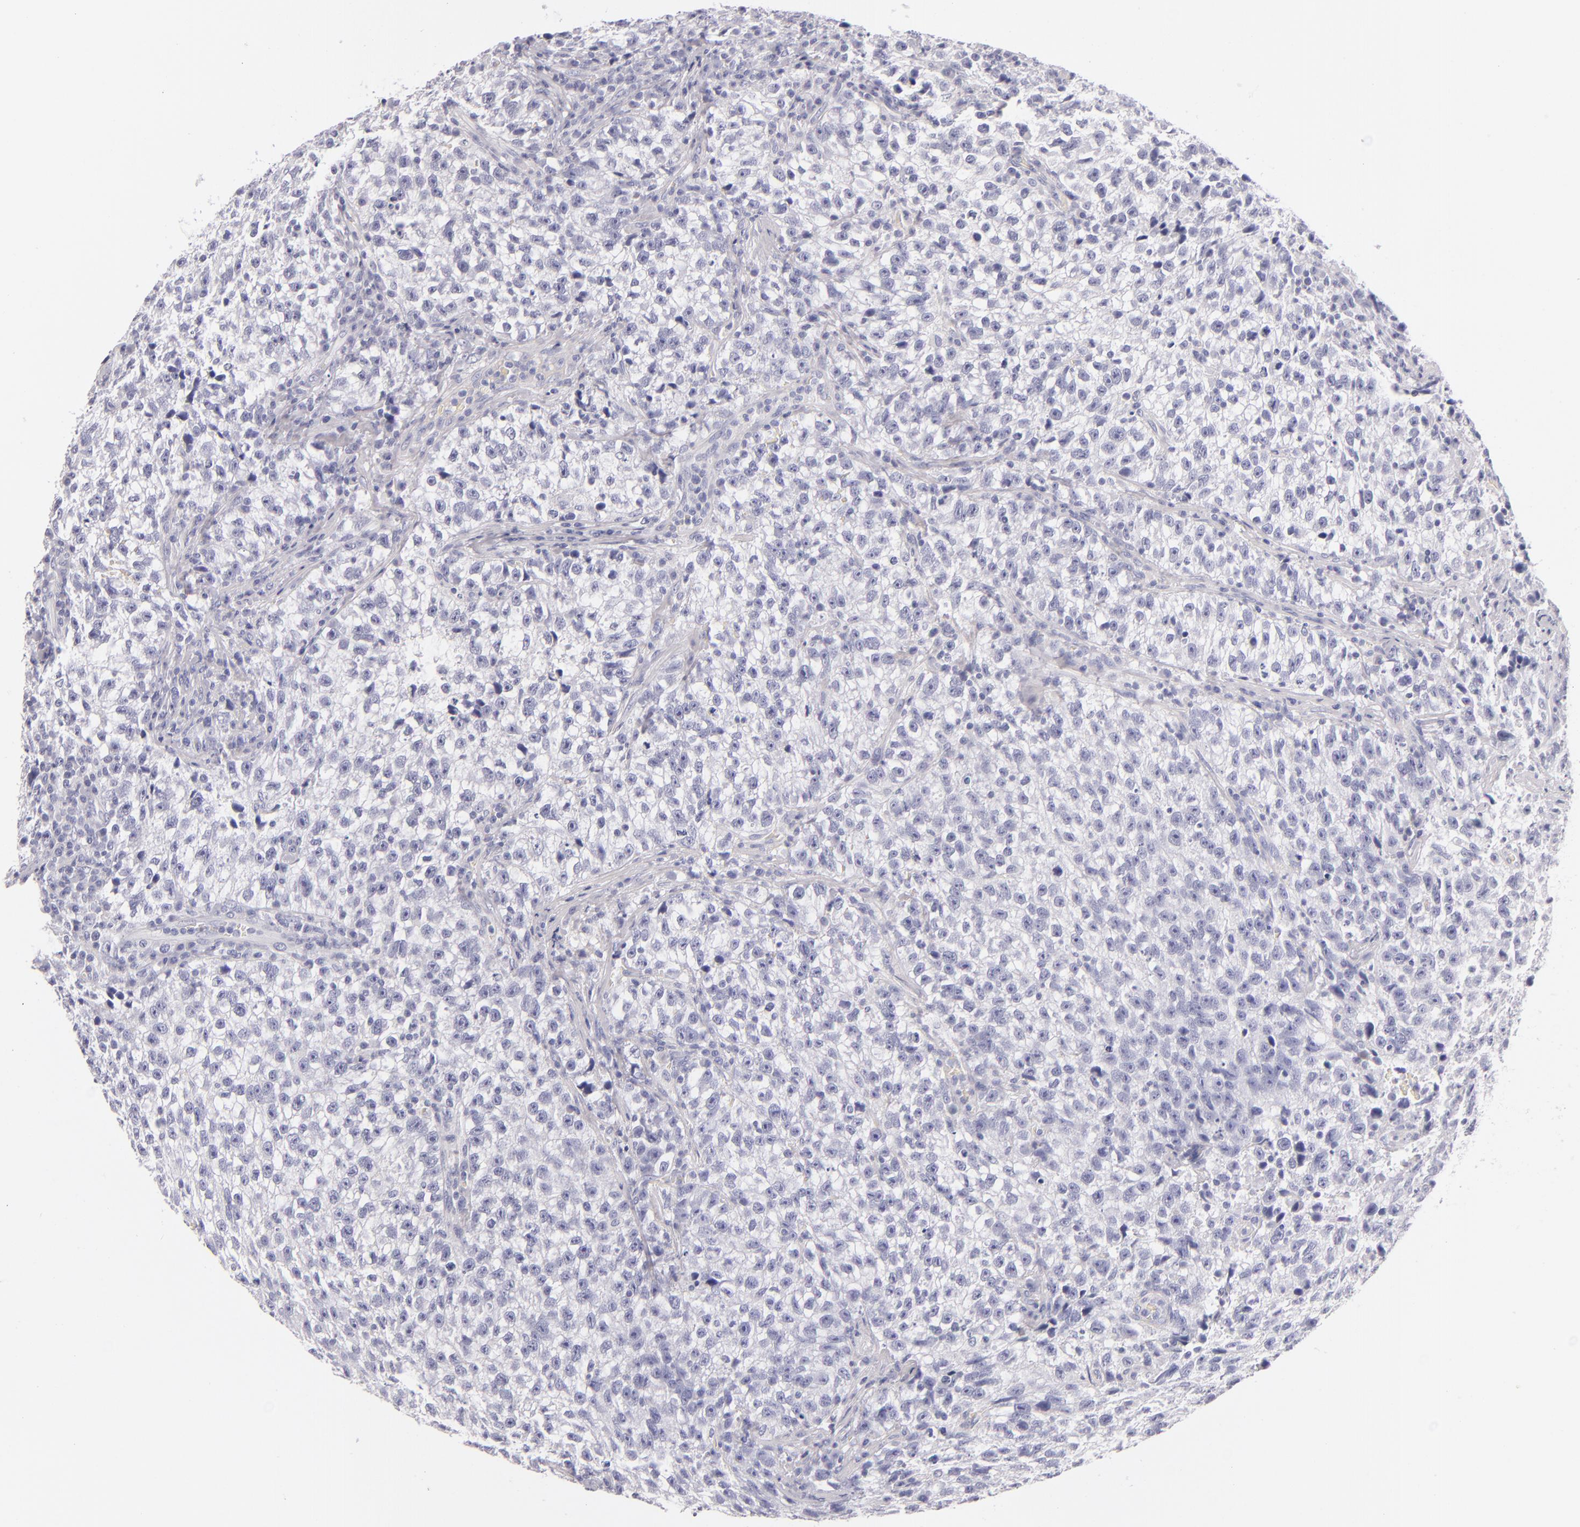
{"staining": {"intensity": "negative", "quantity": "none", "location": "none"}, "tissue": "testis cancer", "cell_type": "Tumor cells", "image_type": "cancer", "snomed": [{"axis": "morphology", "description": "Seminoma, NOS"}, {"axis": "topography", "description": "Testis"}], "caption": "A histopathology image of testis cancer stained for a protein demonstrates no brown staining in tumor cells. Brightfield microscopy of immunohistochemistry stained with DAB (brown) and hematoxylin (blue), captured at high magnification.", "gene": "FABP1", "patient": {"sex": "male", "age": 38}}